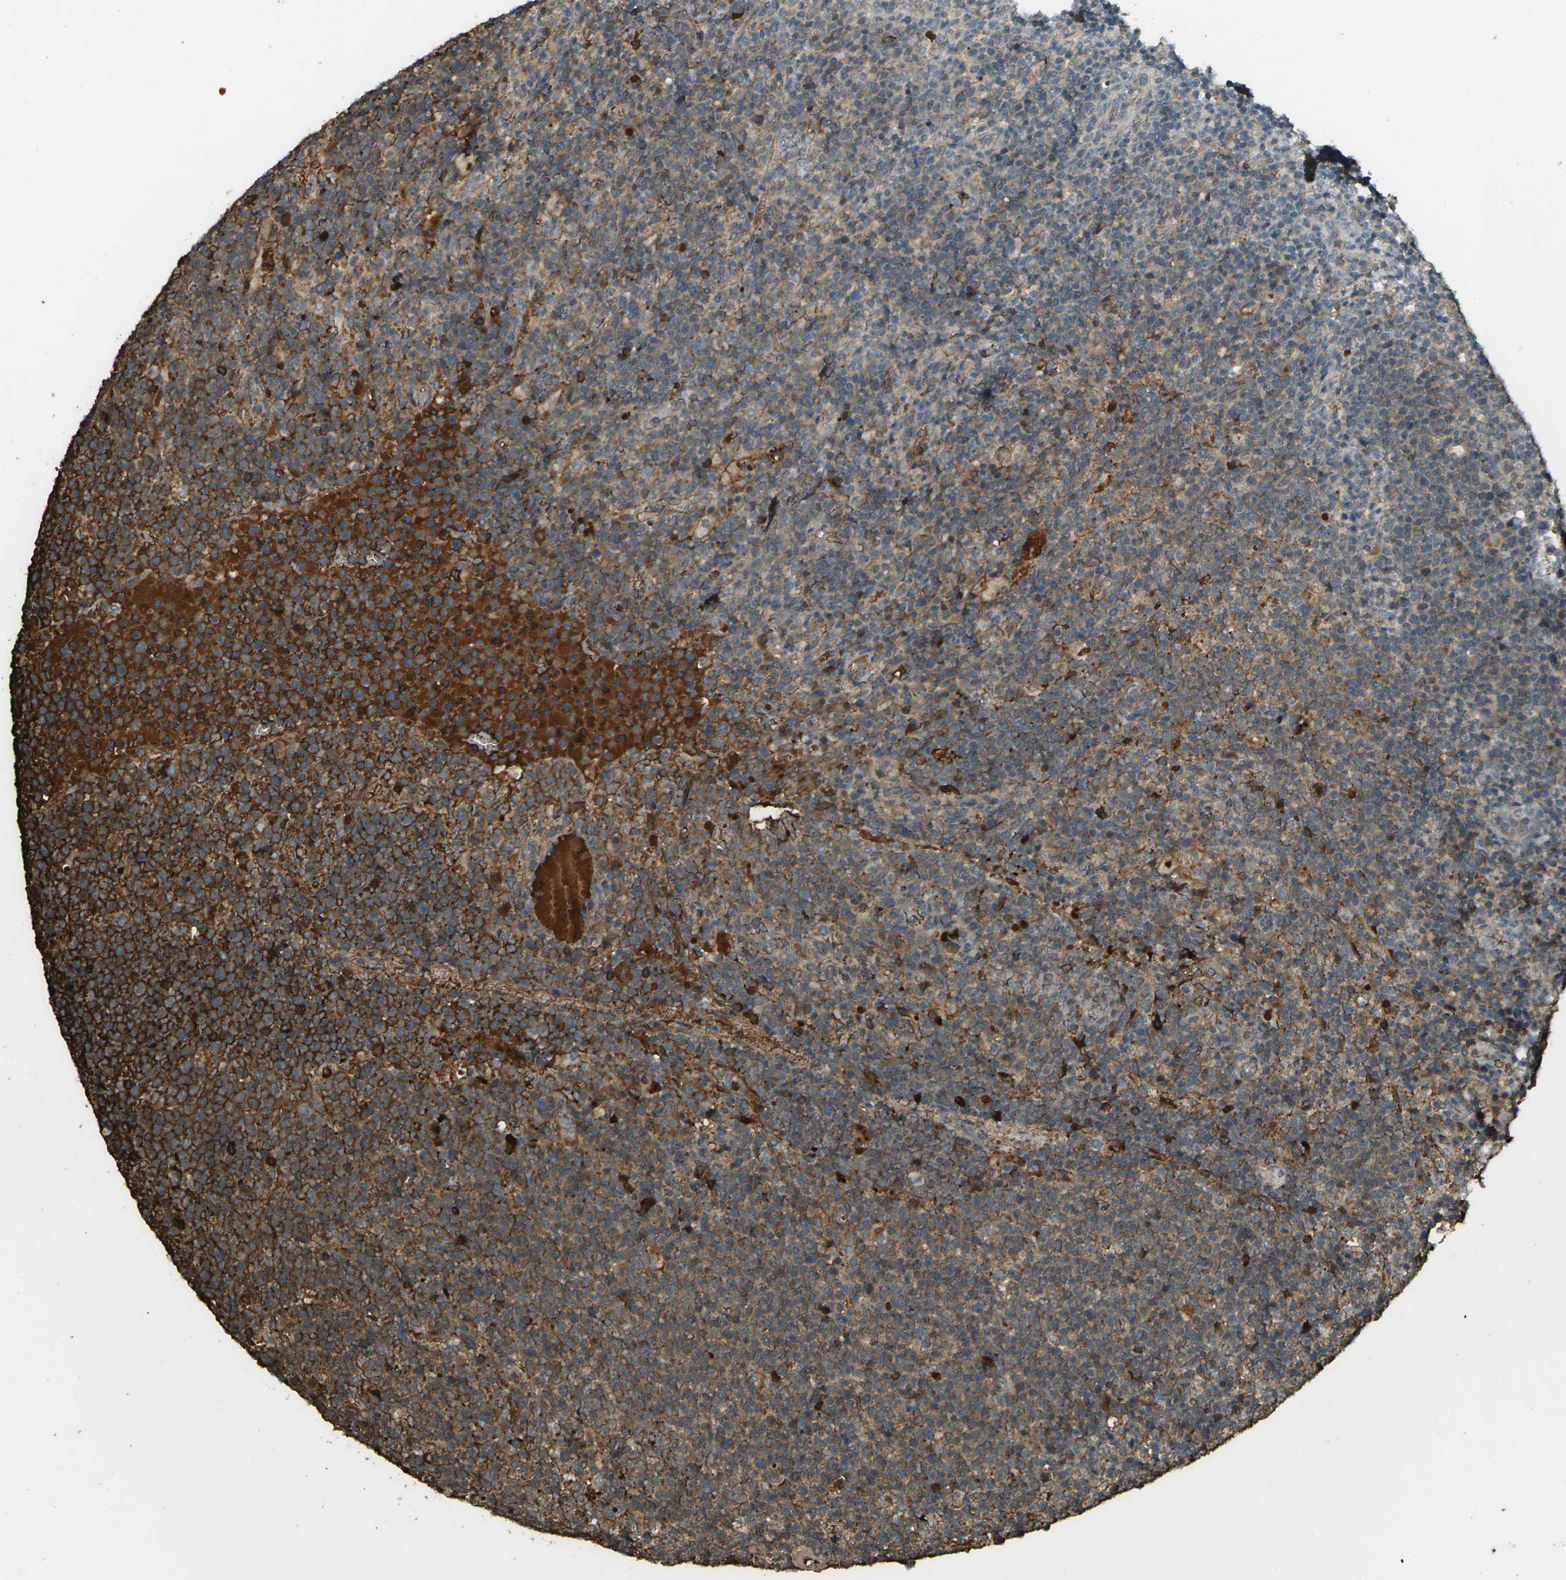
{"staining": {"intensity": "strong", "quantity": "25%-75%", "location": "cytoplasmic/membranous"}, "tissue": "lymphoma", "cell_type": "Tumor cells", "image_type": "cancer", "snomed": [{"axis": "morphology", "description": "Malignant lymphoma, non-Hodgkin's type, High grade"}, {"axis": "topography", "description": "Lymph node"}], "caption": "Immunohistochemistry of malignant lymphoma, non-Hodgkin's type (high-grade) demonstrates high levels of strong cytoplasmic/membranous staining in about 25%-75% of tumor cells. The protein is stained brown, and the nuclei are stained in blue (DAB IHC with brightfield microscopy, high magnification).", "gene": "CYP1B1", "patient": {"sex": "male", "age": 61}}